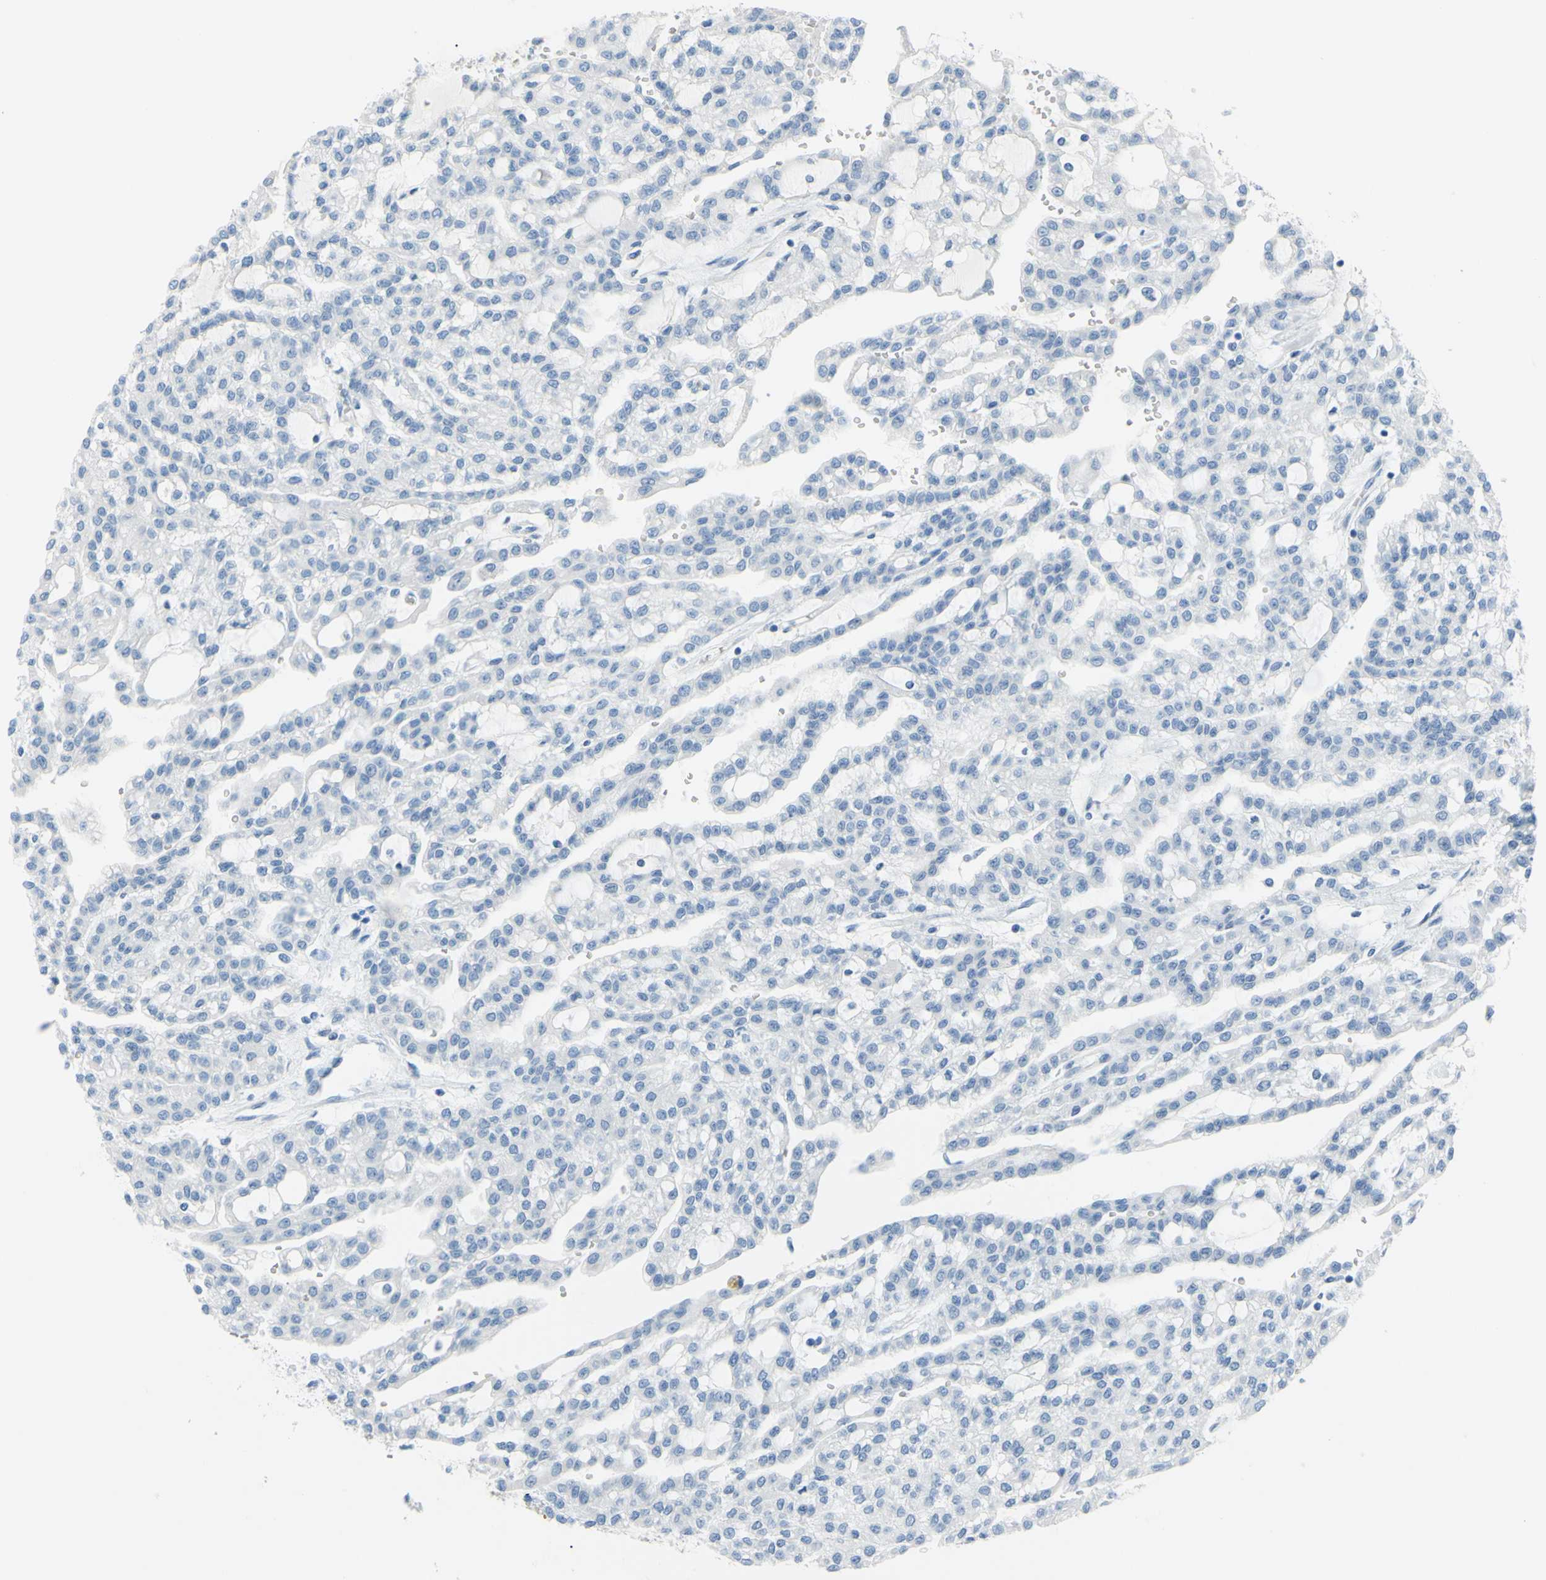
{"staining": {"intensity": "negative", "quantity": "none", "location": "none"}, "tissue": "renal cancer", "cell_type": "Tumor cells", "image_type": "cancer", "snomed": [{"axis": "morphology", "description": "Adenocarcinoma, NOS"}, {"axis": "topography", "description": "Kidney"}], "caption": "The image demonstrates no significant positivity in tumor cells of renal cancer. (DAB immunohistochemistry visualized using brightfield microscopy, high magnification).", "gene": "DCT", "patient": {"sex": "male", "age": 63}}